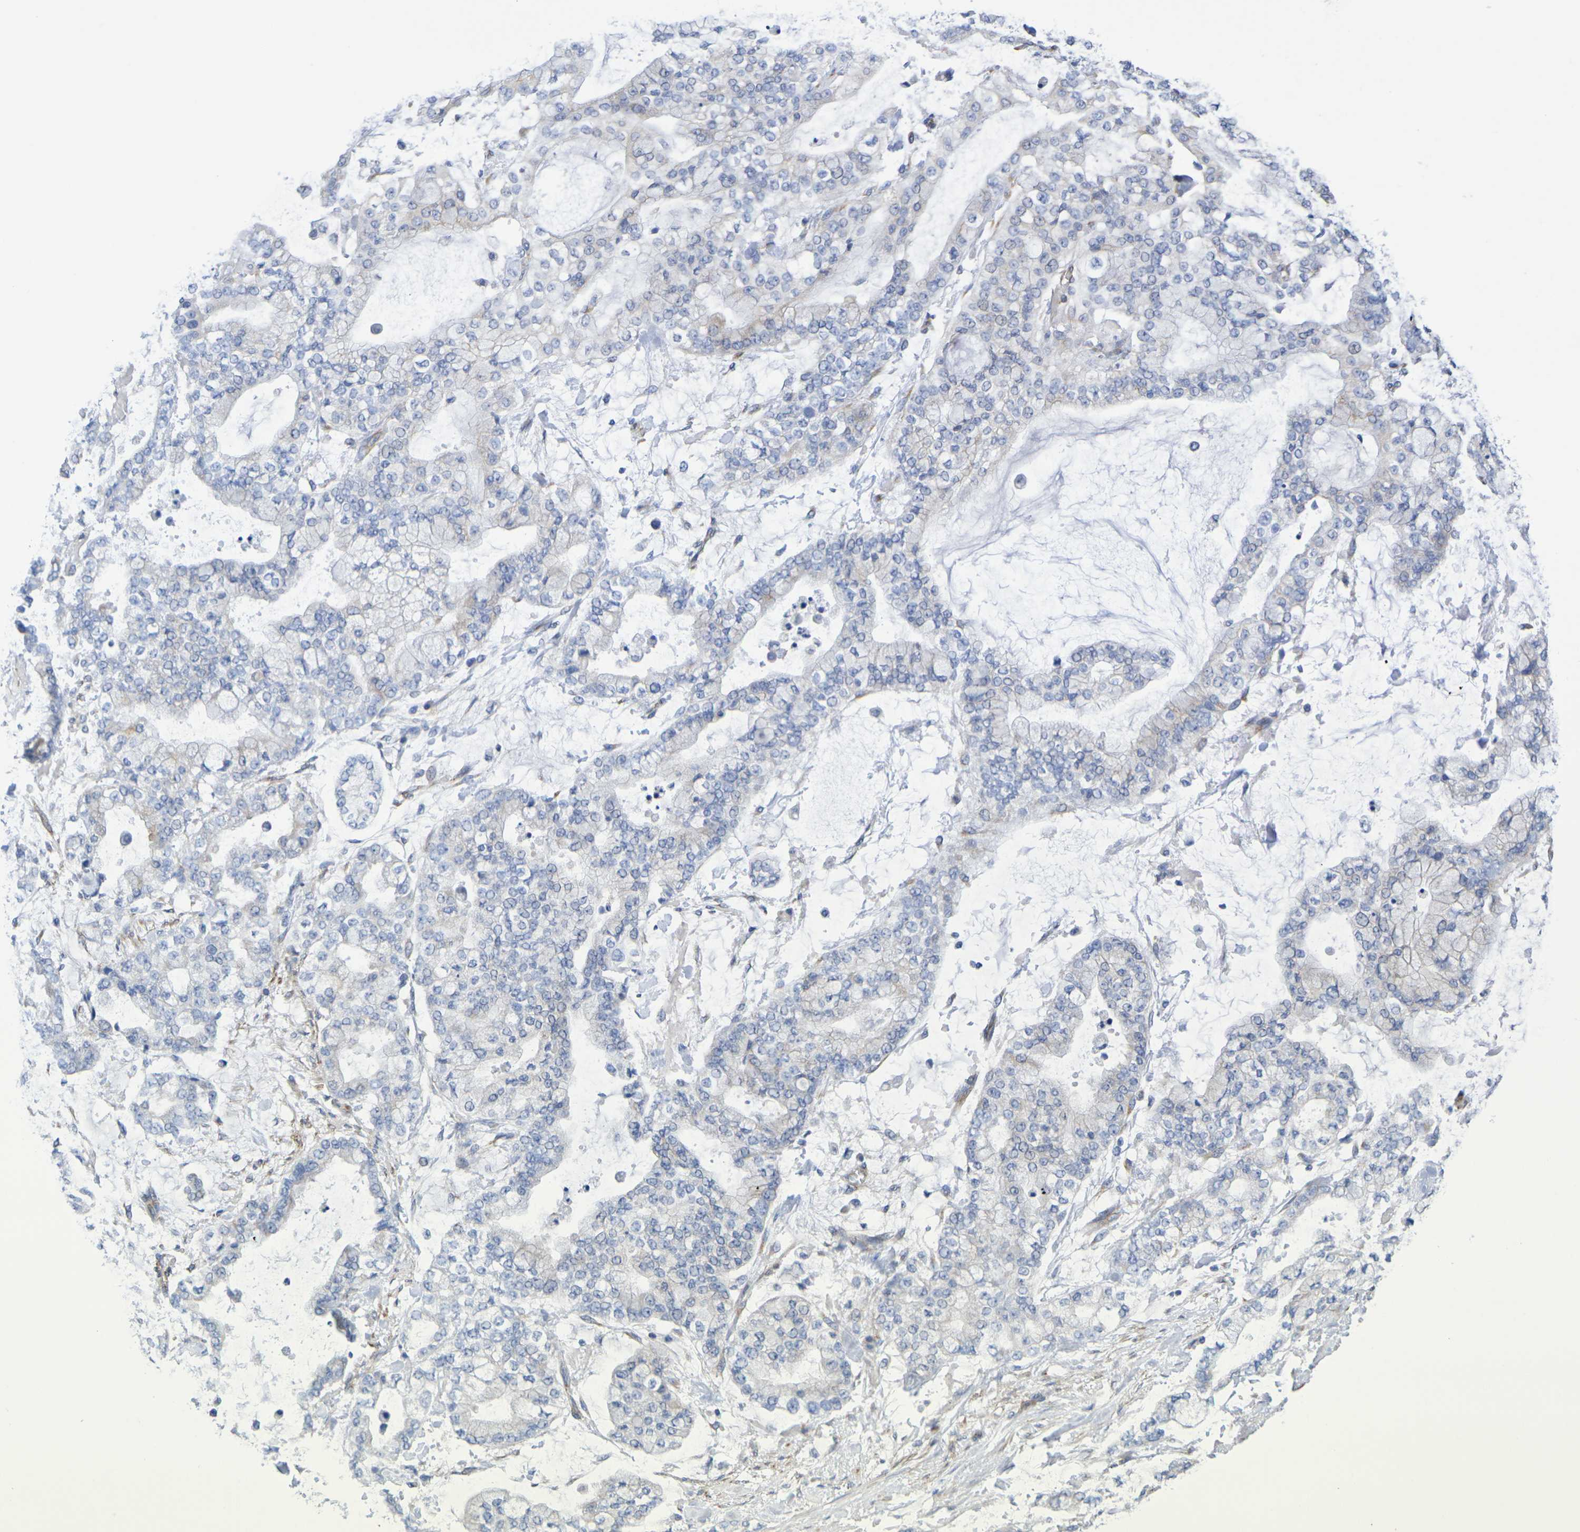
{"staining": {"intensity": "negative", "quantity": "none", "location": "none"}, "tissue": "stomach cancer", "cell_type": "Tumor cells", "image_type": "cancer", "snomed": [{"axis": "morphology", "description": "Normal tissue, NOS"}, {"axis": "morphology", "description": "Adenocarcinoma, NOS"}, {"axis": "topography", "description": "Stomach, upper"}, {"axis": "topography", "description": "Stomach"}], "caption": "Immunohistochemistry (IHC) of human stomach adenocarcinoma exhibits no positivity in tumor cells.", "gene": "TMCC3", "patient": {"sex": "male", "age": 76}}